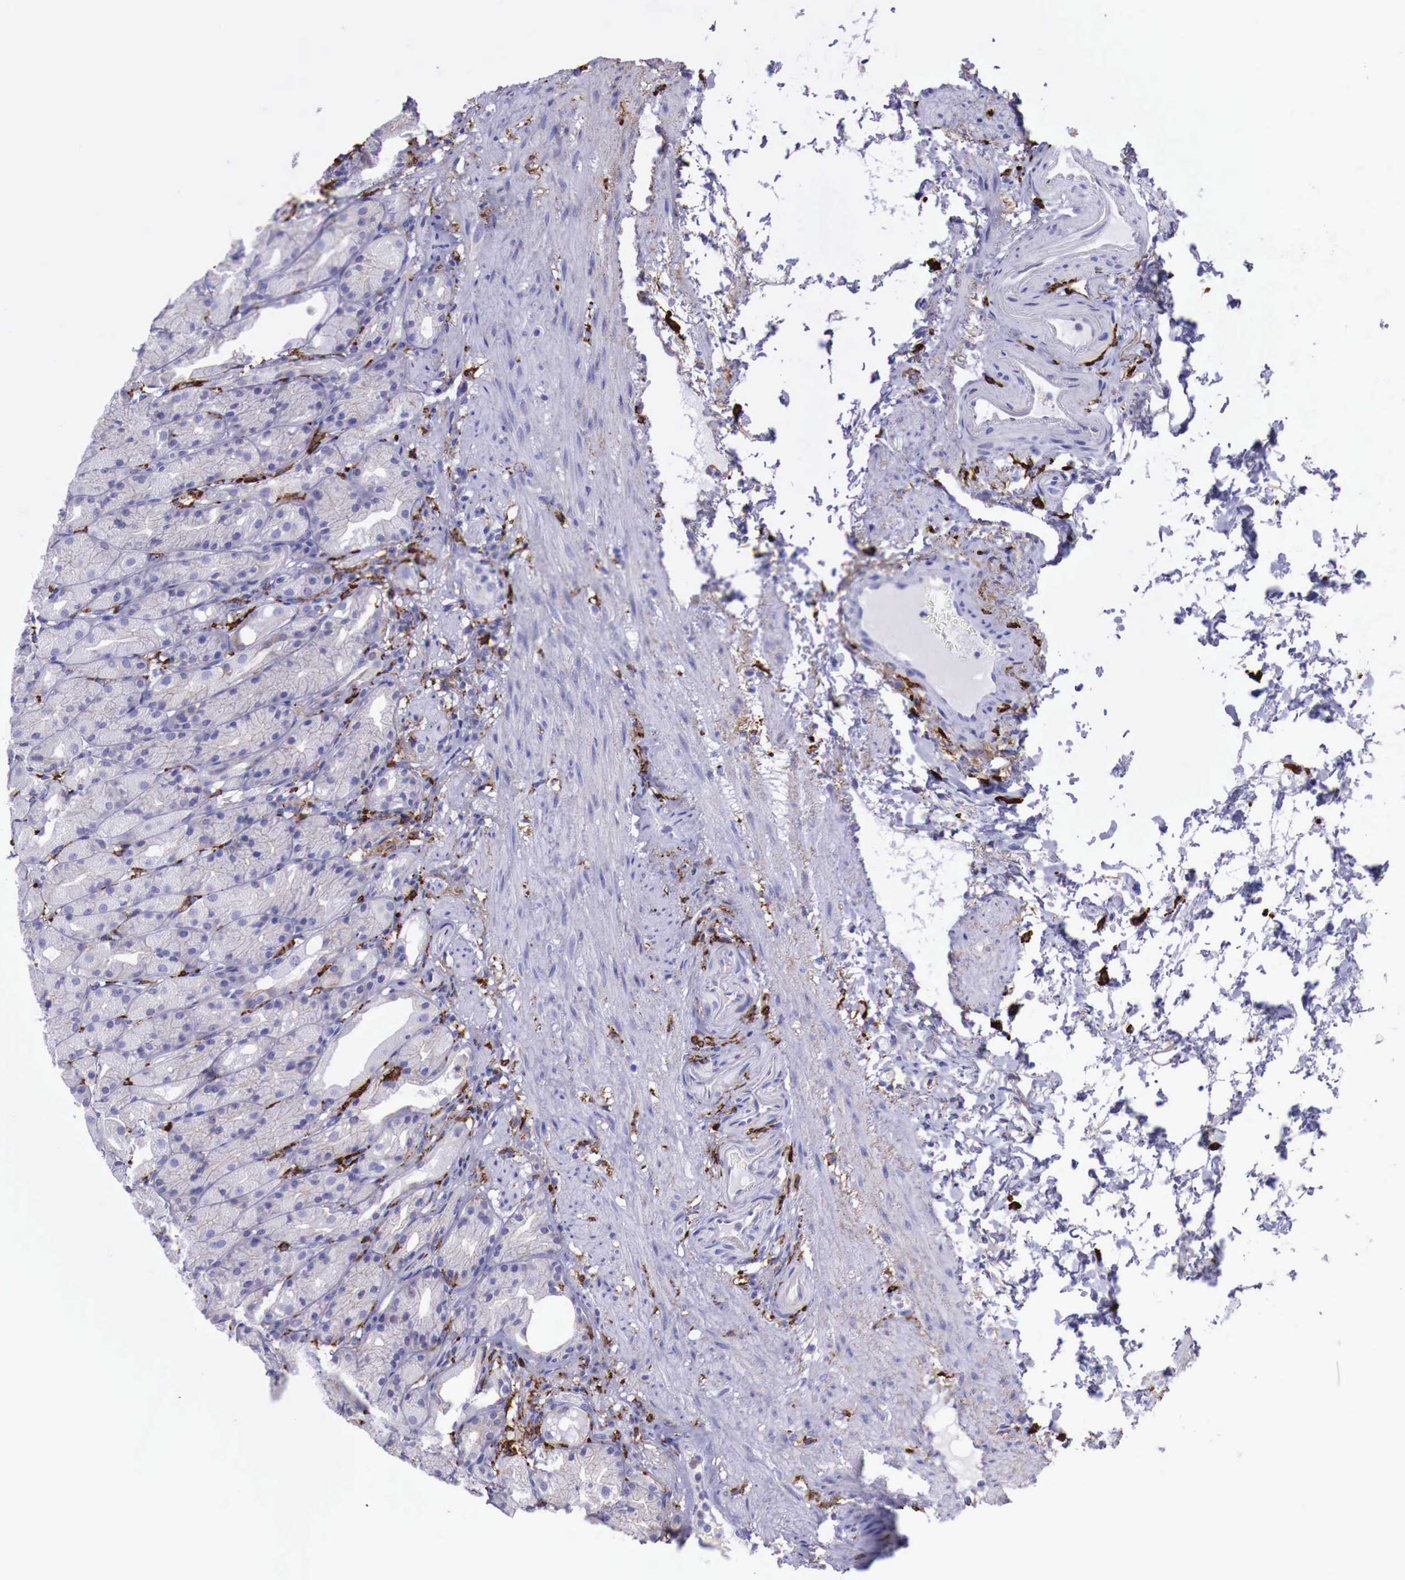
{"staining": {"intensity": "strong", "quantity": "<25%", "location": "cytoplasmic/membranous"}, "tissue": "stomach", "cell_type": "Glandular cells", "image_type": "normal", "snomed": [{"axis": "morphology", "description": "Normal tissue, NOS"}, {"axis": "topography", "description": "Stomach, upper"}], "caption": "High-power microscopy captured an immunohistochemistry (IHC) image of unremarkable stomach, revealing strong cytoplasmic/membranous positivity in about <25% of glandular cells.", "gene": "MSR1", "patient": {"sex": "female", "age": 75}}